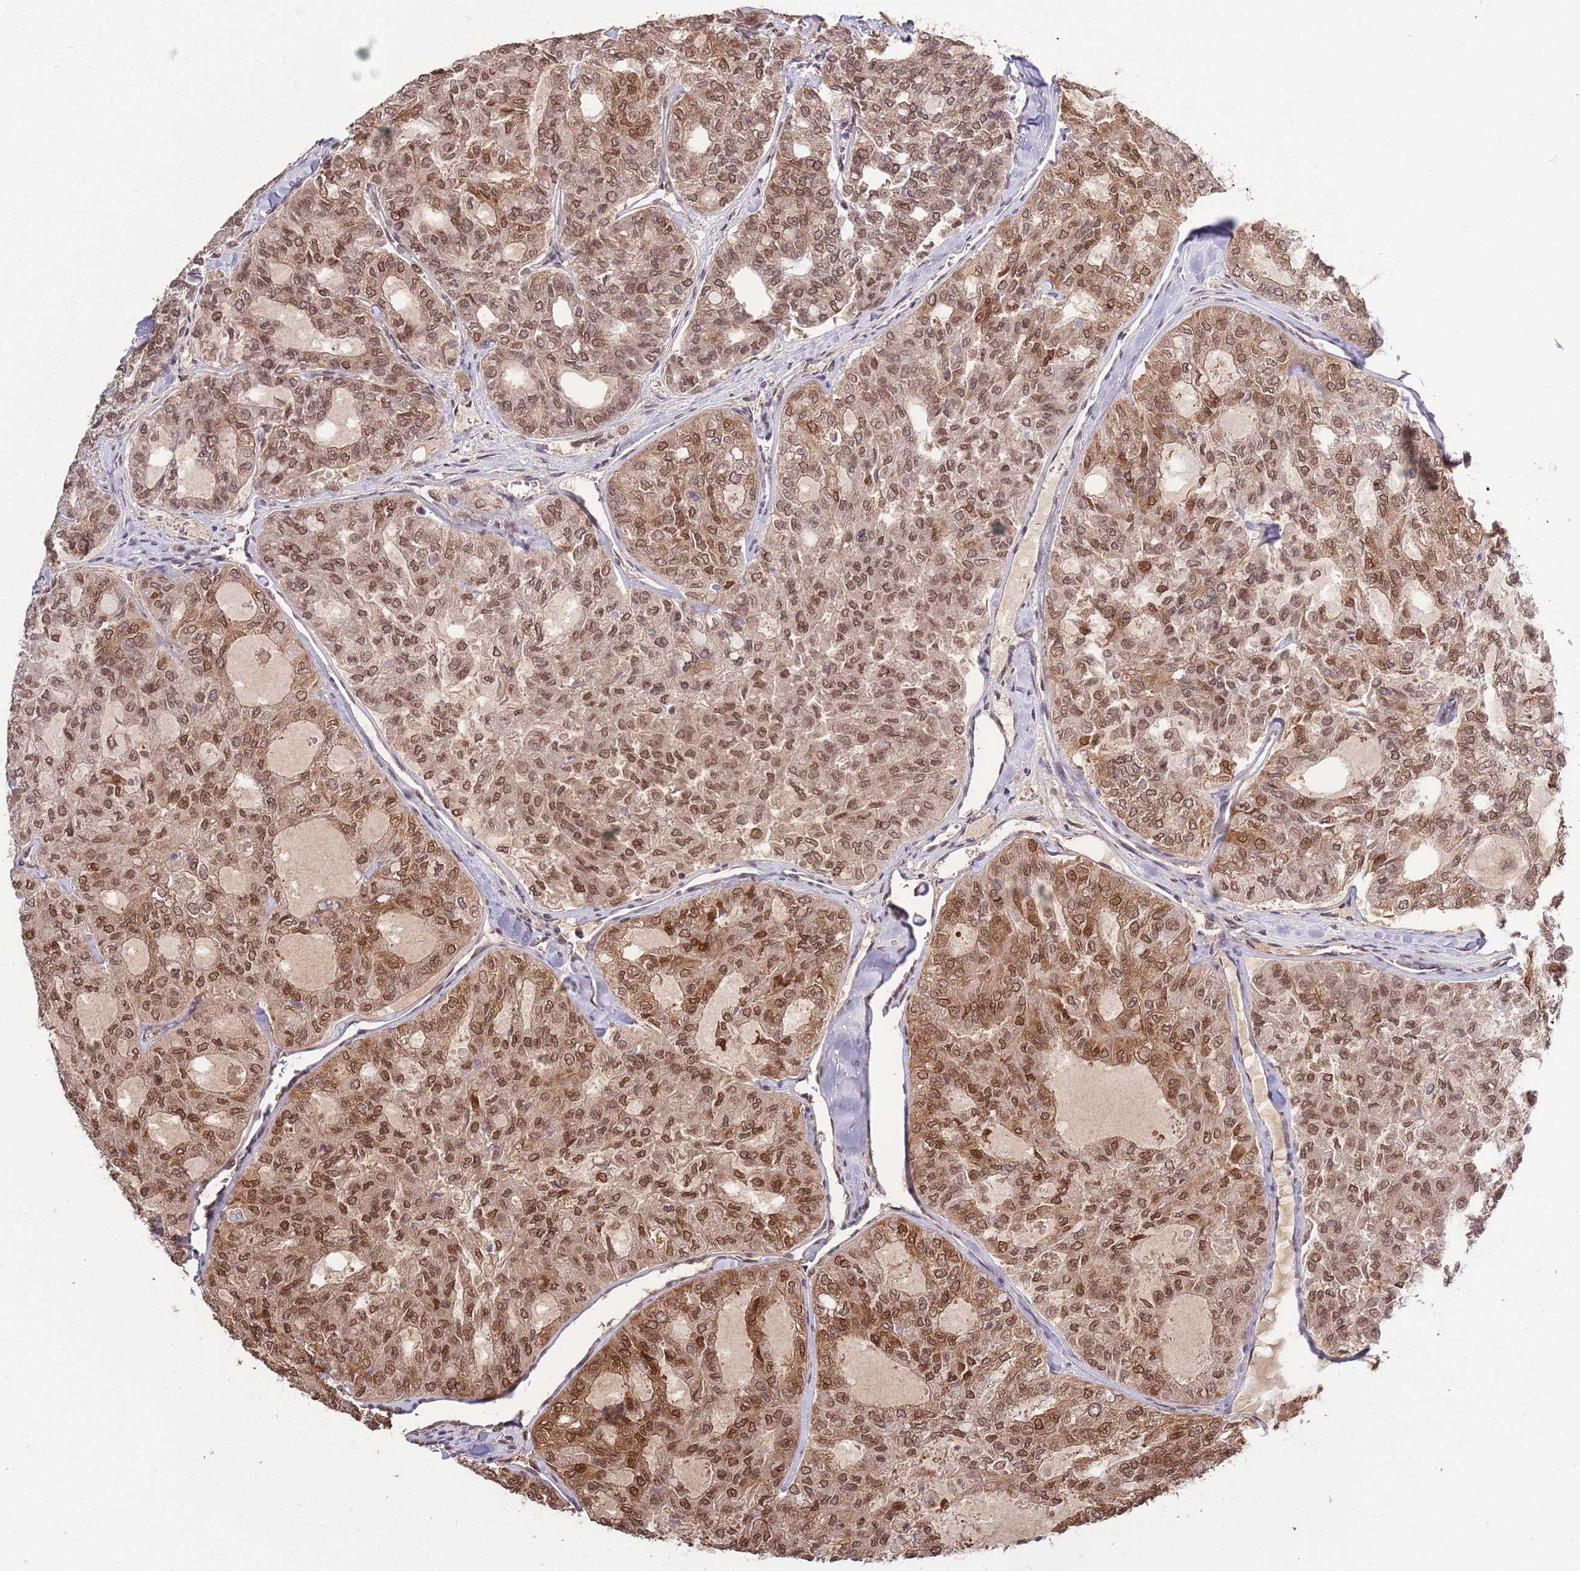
{"staining": {"intensity": "moderate", "quantity": ">75%", "location": "cytoplasmic/membranous,nuclear"}, "tissue": "thyroid cancer", "cell_type": "Tumor cells", "image_type": "cancer", "snomed": [{"axis": "morphology", "description": "Follicular adenoma carcinoma, NOS"}, {"axis": "topography", "description": "Thyroid gland"}], "caption": "This micrograph shows immunohistochemistry staining of thyroid cancer, with medium moderate cytoplasmic/membranous and nuclear staining in about >75% of tumor cells.", "gene": "ZNF665", "patient": {"sex": "male", "age": 75}}